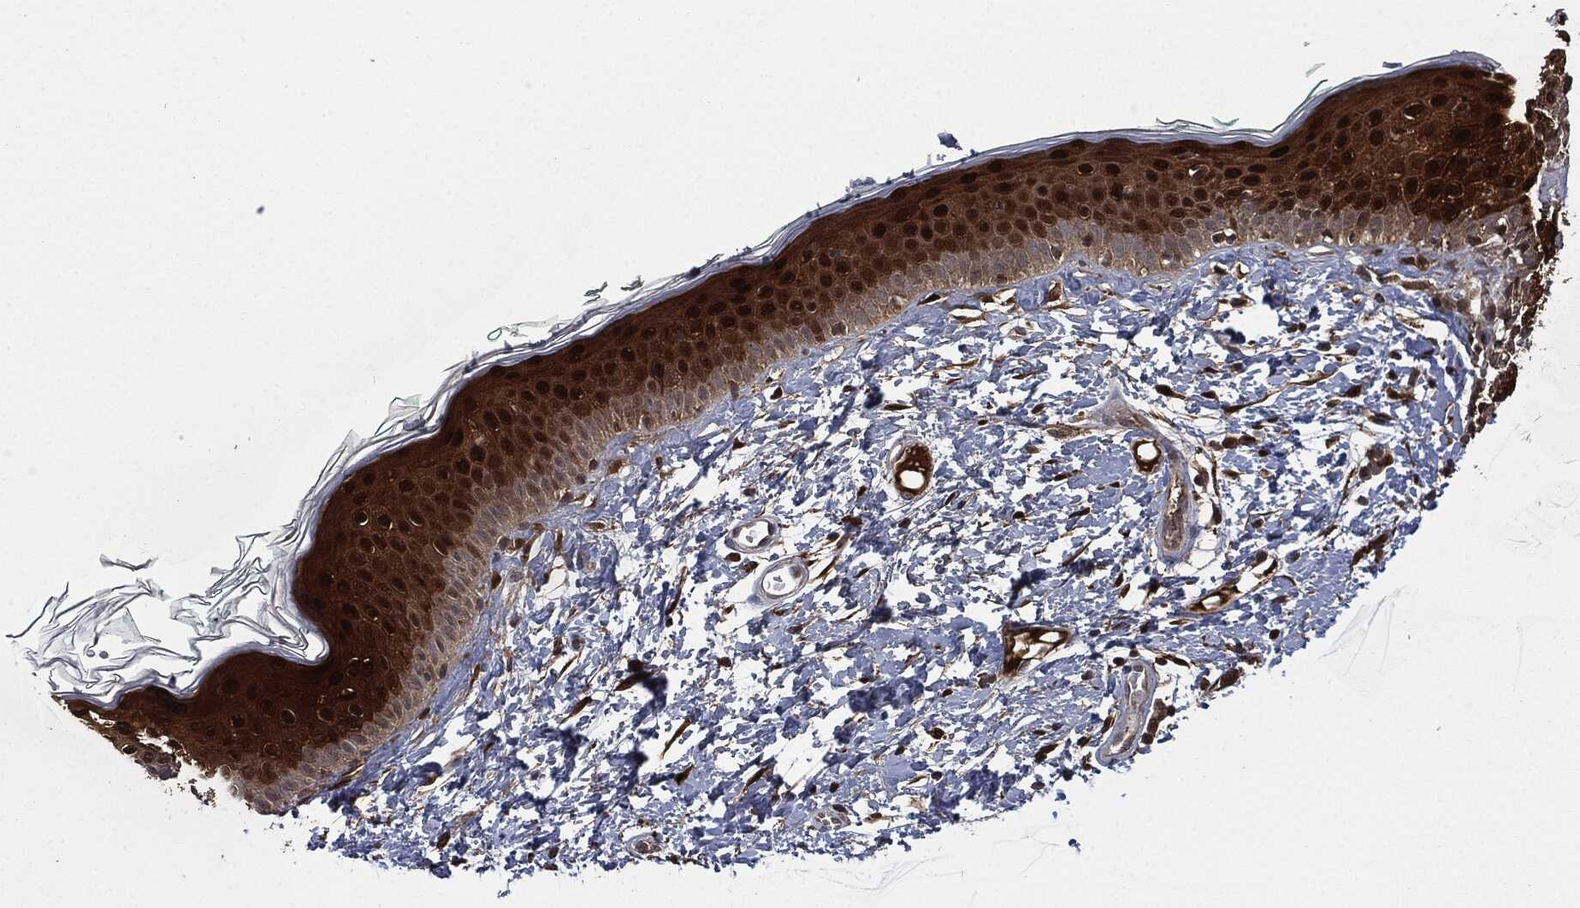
{"staining": {"intensity": "strong", "quantity": ">75%", "location": "cytoplasmic/membranous"}, "tissue": "skin", "cell_type": "Fibroblasts", "image_type": "normal", "snomed": [{"axis": "morphology", "description": "Normal tissue, NOS"}, {"axis": "morphology", "description": "Basal cell carcinoma"}, {"axis": "topography", "description": "Skin"}], "caption": "Immunohistochemistry (IHC) photomicrograph of normal human skin stained for a protein (brown), which displays high levels of strong cytoplasmic/membranous staining in approximately >75% of fibroblasts.", "gene": "CRABP2", "patient": {"sex": "male", "age": 33}}